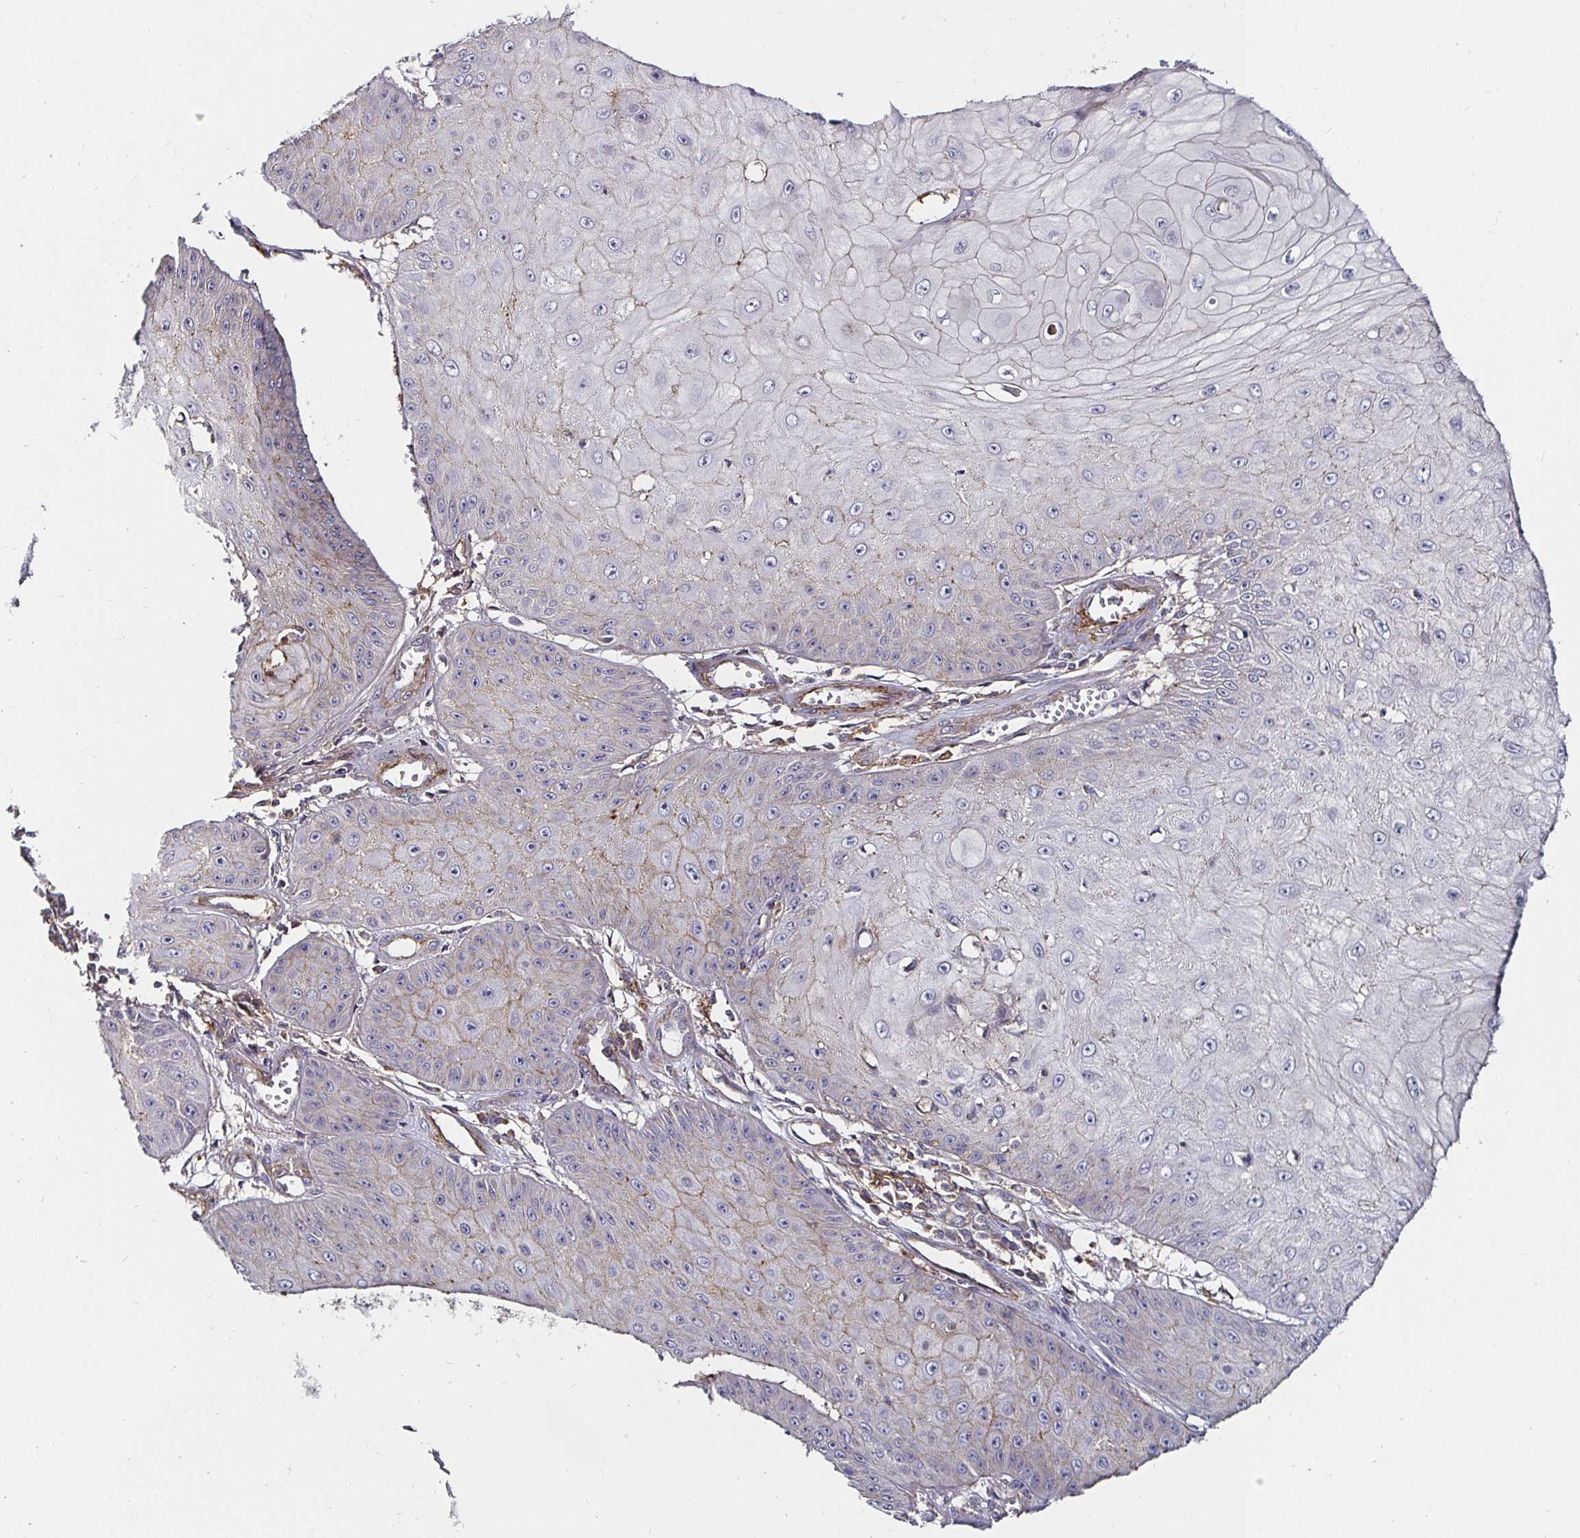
{"staining": {"intensity": "weak", "quantity": "<25%", "location": "cytoplasmic/membranous"}, "tissue": "skin cancer", "cell_type": "Tumor cells", "image_type": "cancer", "snomed": [{"axis": "morphology", "description": "Squamous cell carcinoma, NOS"}, {"axis": "topography", "description": "Skin"}], "caption": "Tumor cells show no significant staining in skin cancer.", "gene": "GJA4", "patient": {"sex": "male", "age": 70}}